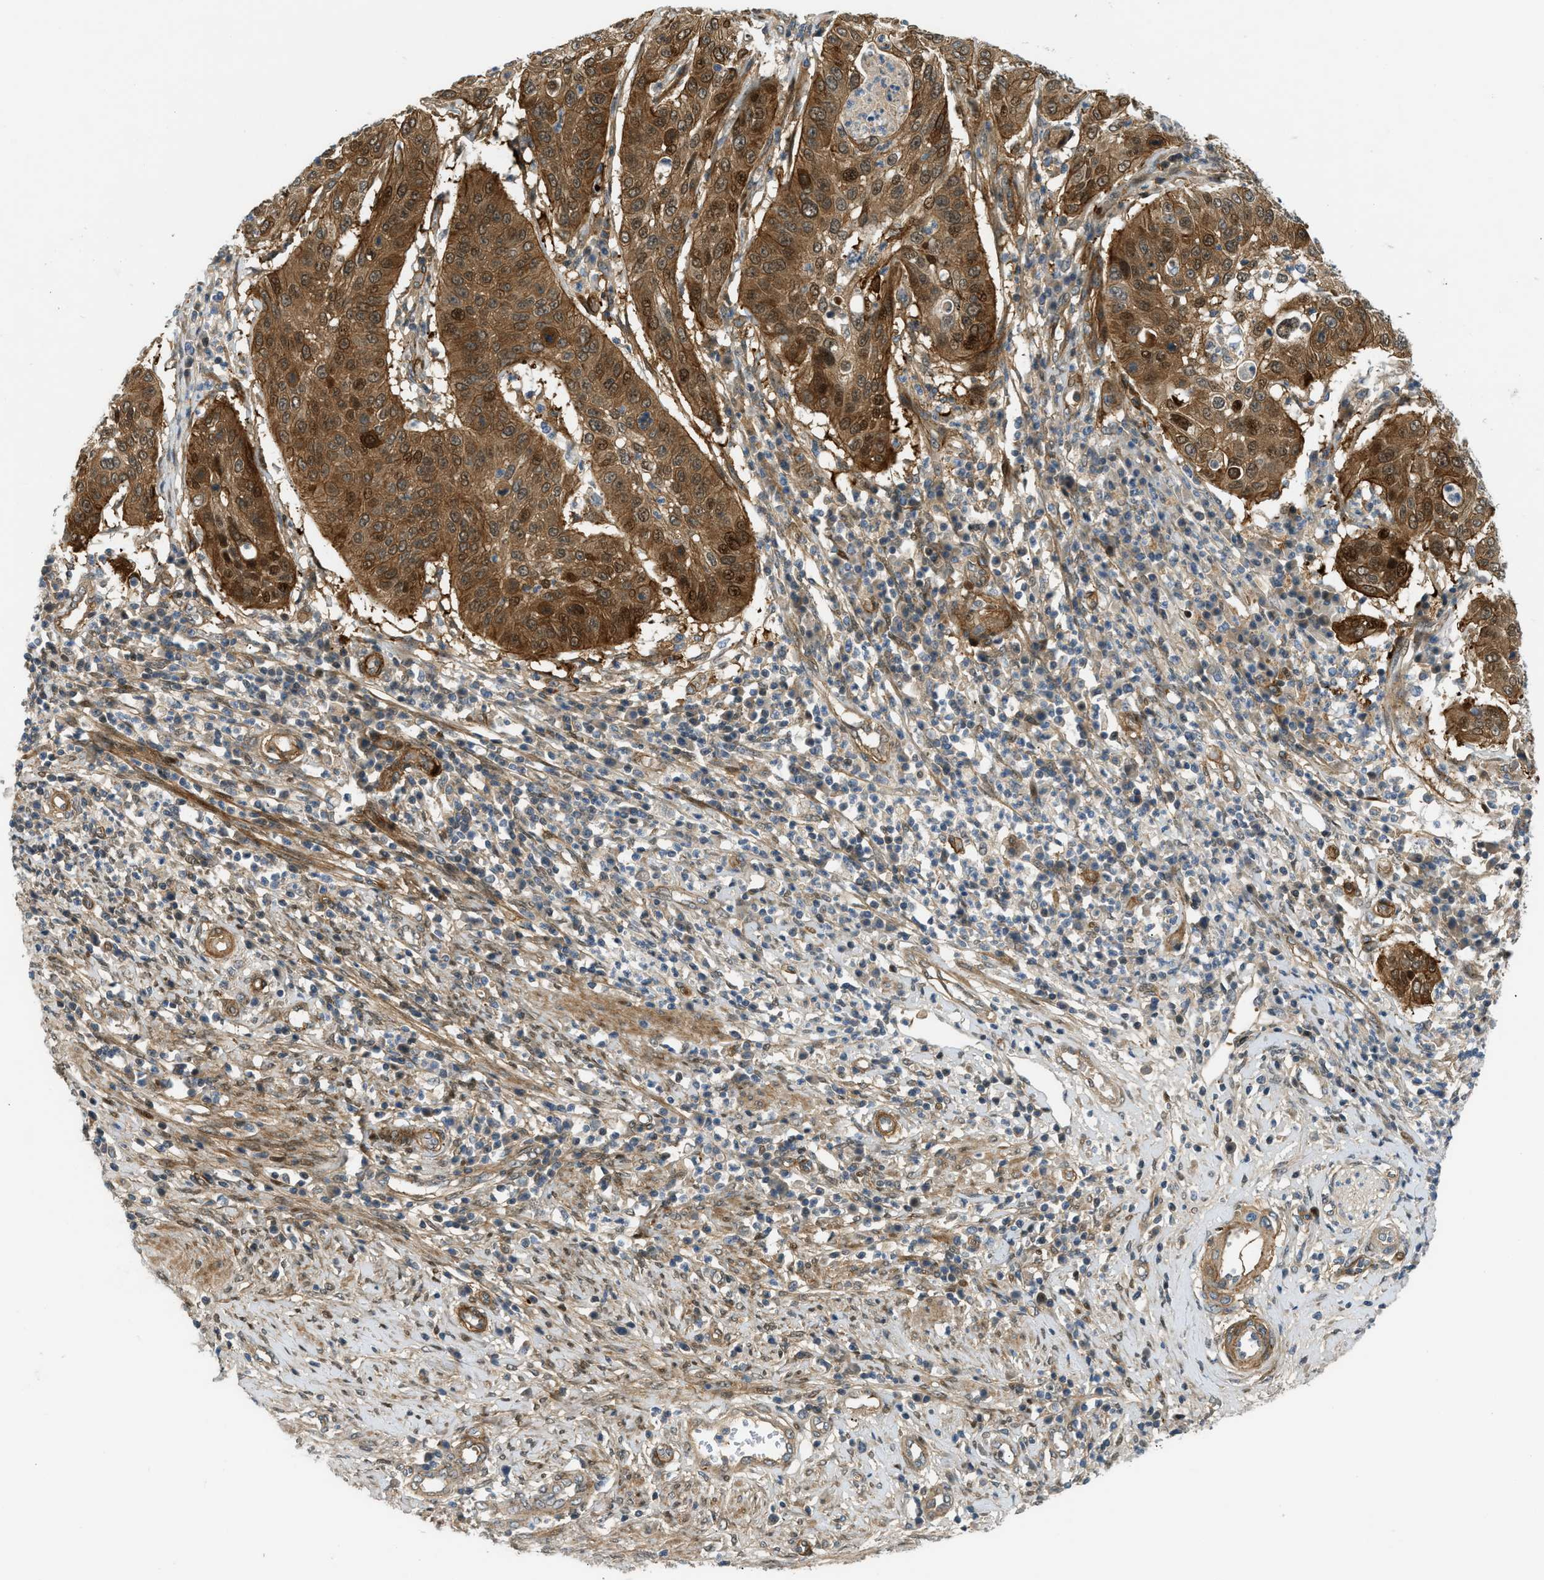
{"staining": {"intensity": "moderate", "quantity": ">75%", "location": "cytoplasmic/membranous"}, "tissue": "cervical cancer", "cell_type": "Tumor cells", "image_type": "cancer", "snomed": [{"axis": "morphology", "description": "Normal tissue, NOS"}, {"axis": "morphology", "description": "Squamous cell carcinoma, NOS"}, {"axis": "topography", "description": "Cervix"}], "caption": "High-power microscopy captured an IHC histopathology image of cervical cancer, revealing moderate cytoplasmic/membranous expression in about >75% of tumor cells.", "gene": "EDNRA", "patient": {"sex": "female", "age": 39}}